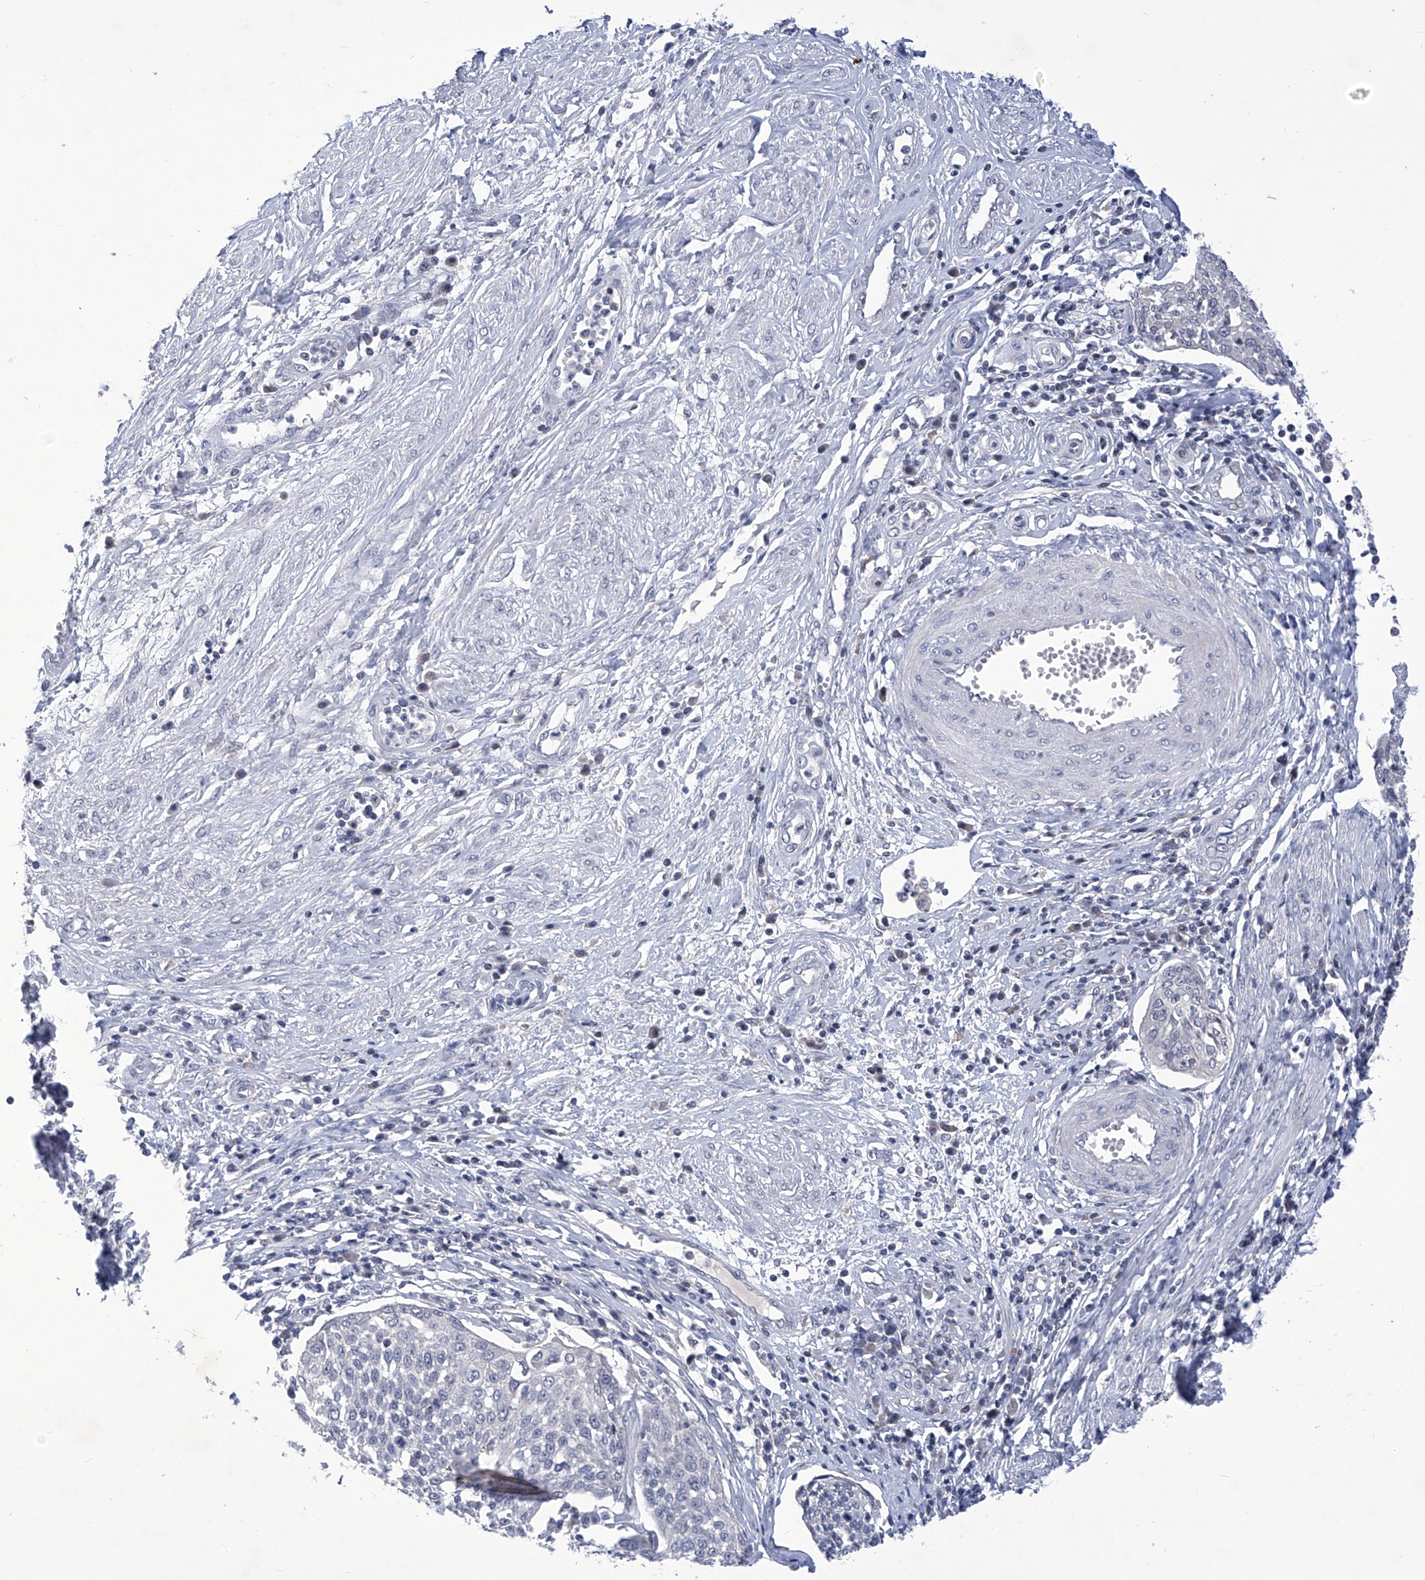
{"staining": {"intensity": "negative", "quantity": "none", "location": "none"}, "tissue": "cervical cancer", "cell_type": "Tumor cells", "image_type": "cancer", "snomed": [{"axis": "morphology", "description": "Squamous cell carcinoma, NOS"}, {"axis": "topography", "description": "Cervix"}], "caption": "Immunohistochemistry micrograph of neoplastic tissue: human cervical squamous cell carcinoma stained with DAB exhibits no significant protein staining in tumor cells.", "gene": "NUFIP1", "patient": {"sex": "female", "age": 34}}